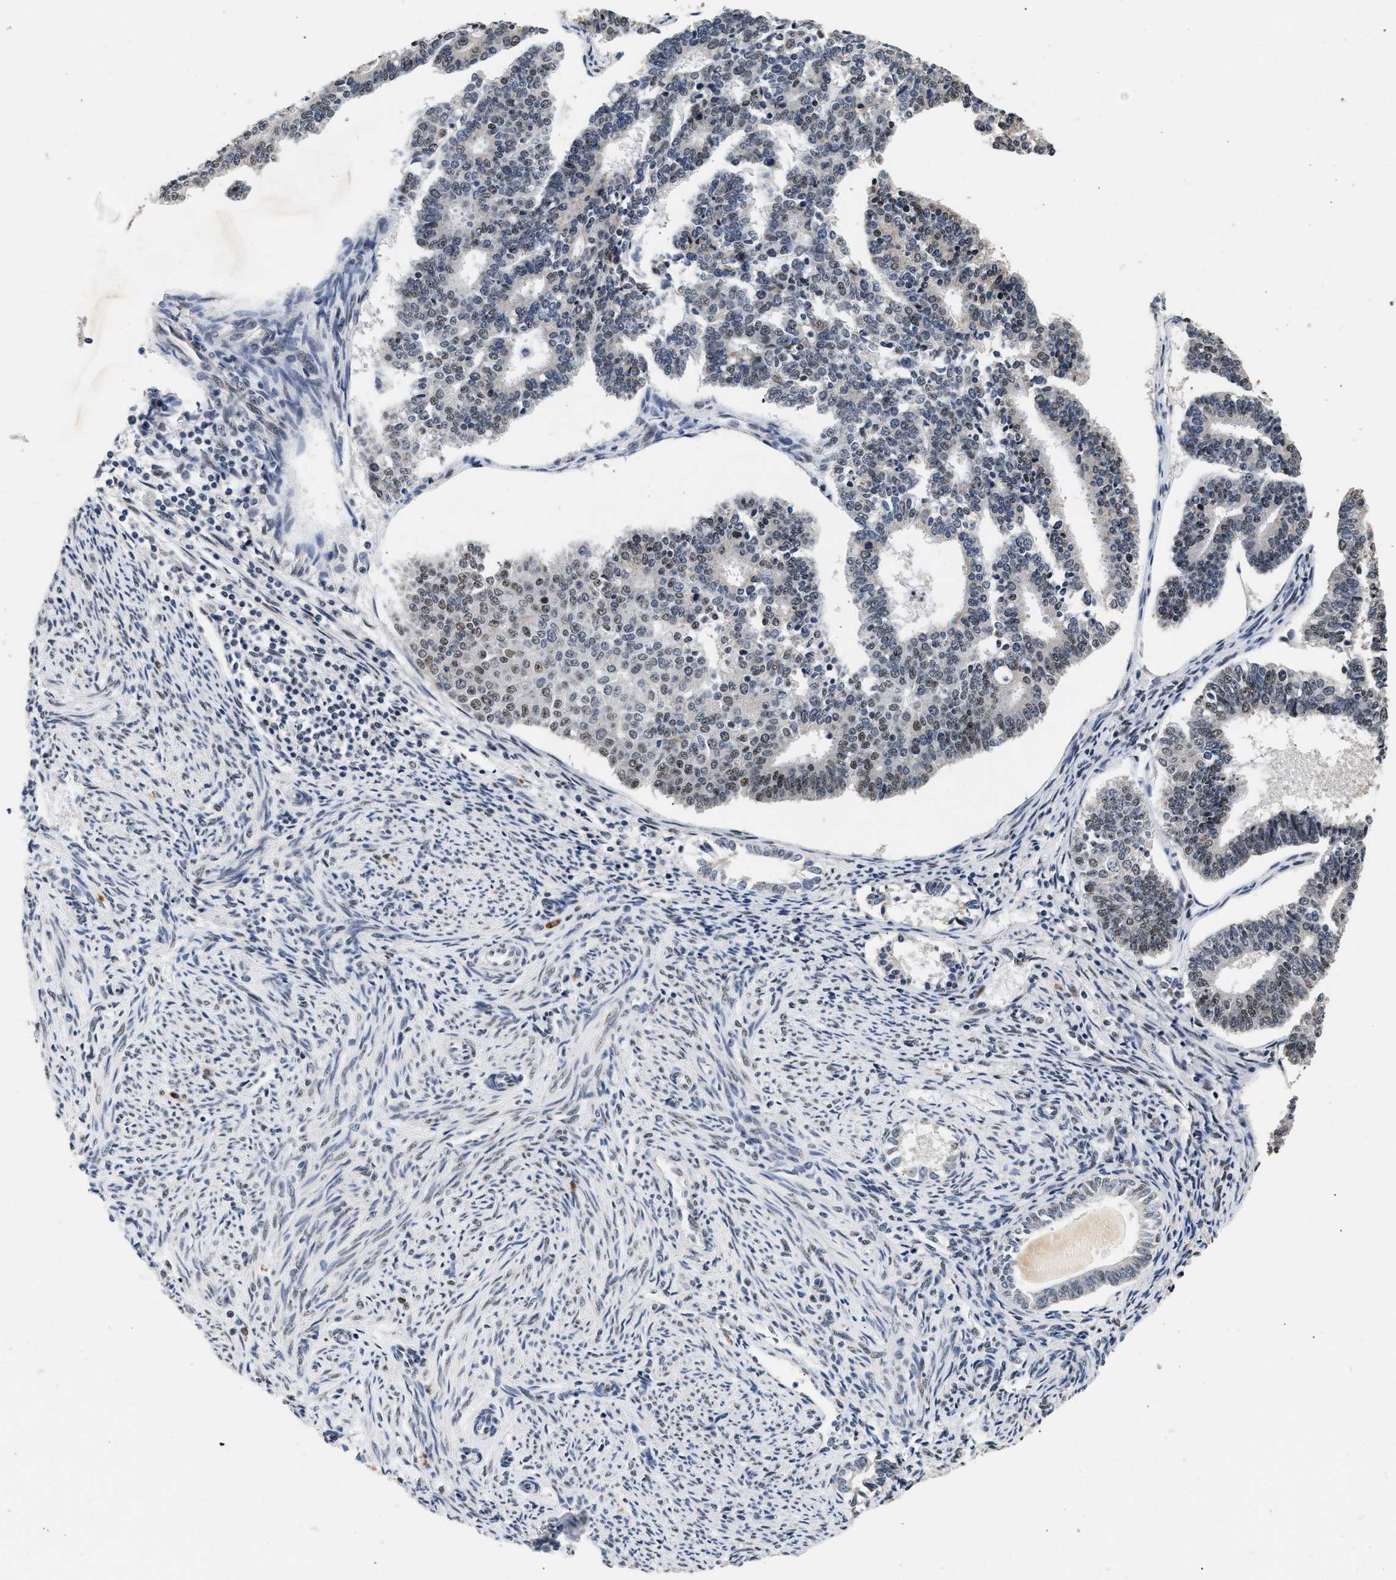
{"staining": {"intensity": "weak", "quantity": ">75%", "location": "nuclear"}, "tissue": "endometrial cancer", "cell_type": "Tumor cells", "image_type": "cancer", "snomed": [{"axis": "morphology", "description": "Adenocarcinoma, NOS"}, {"axis": "topography", "description": "Endometrium"}], "caption": "Adenocarcinoma (endometrial) stained with a protein marker demonstrates weak staining in tumor cells.", "gene": "THOC1", "patient": {"sex": "female", "age": 70}}